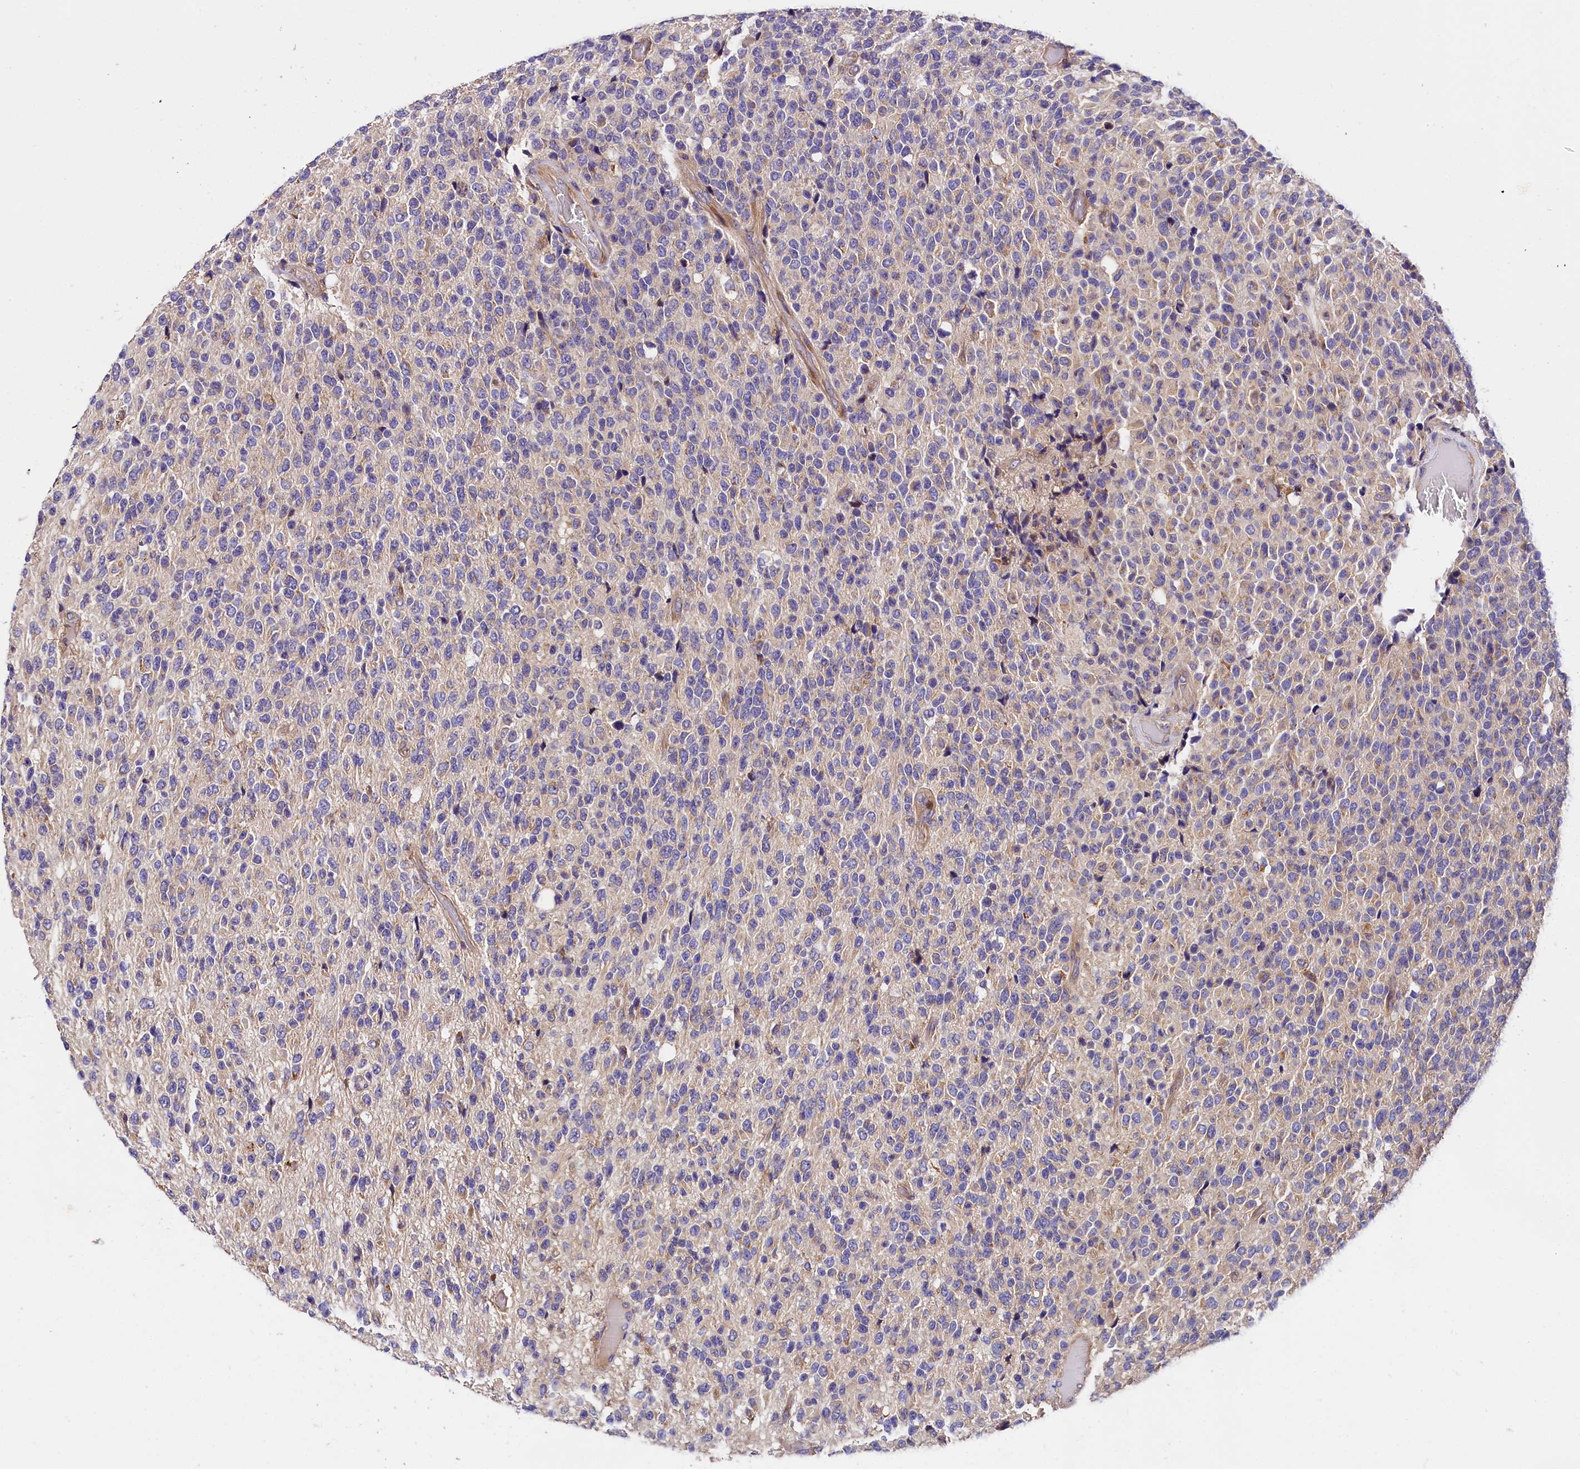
{"staining": {"intensity": "weak", "quantity": "<25%", "location": "cytoplasmic/membranous"}, "tissue": "glioma", "cell_type": "Tumor cells", "image_type": "cancer", "snomed": [{"axis": "morphology", "description": "Glioma, malignant, High grade"}, {"axis": "topography", "description": "pancreas cauda"}], "caption": "Human high-grade glioma (malignant) stained for a protein using immunohistochemistry (IHC) displays no positivity in tumor cells.", "gene": "SPG11", "patient": {"sex": "male", "age": 60}}